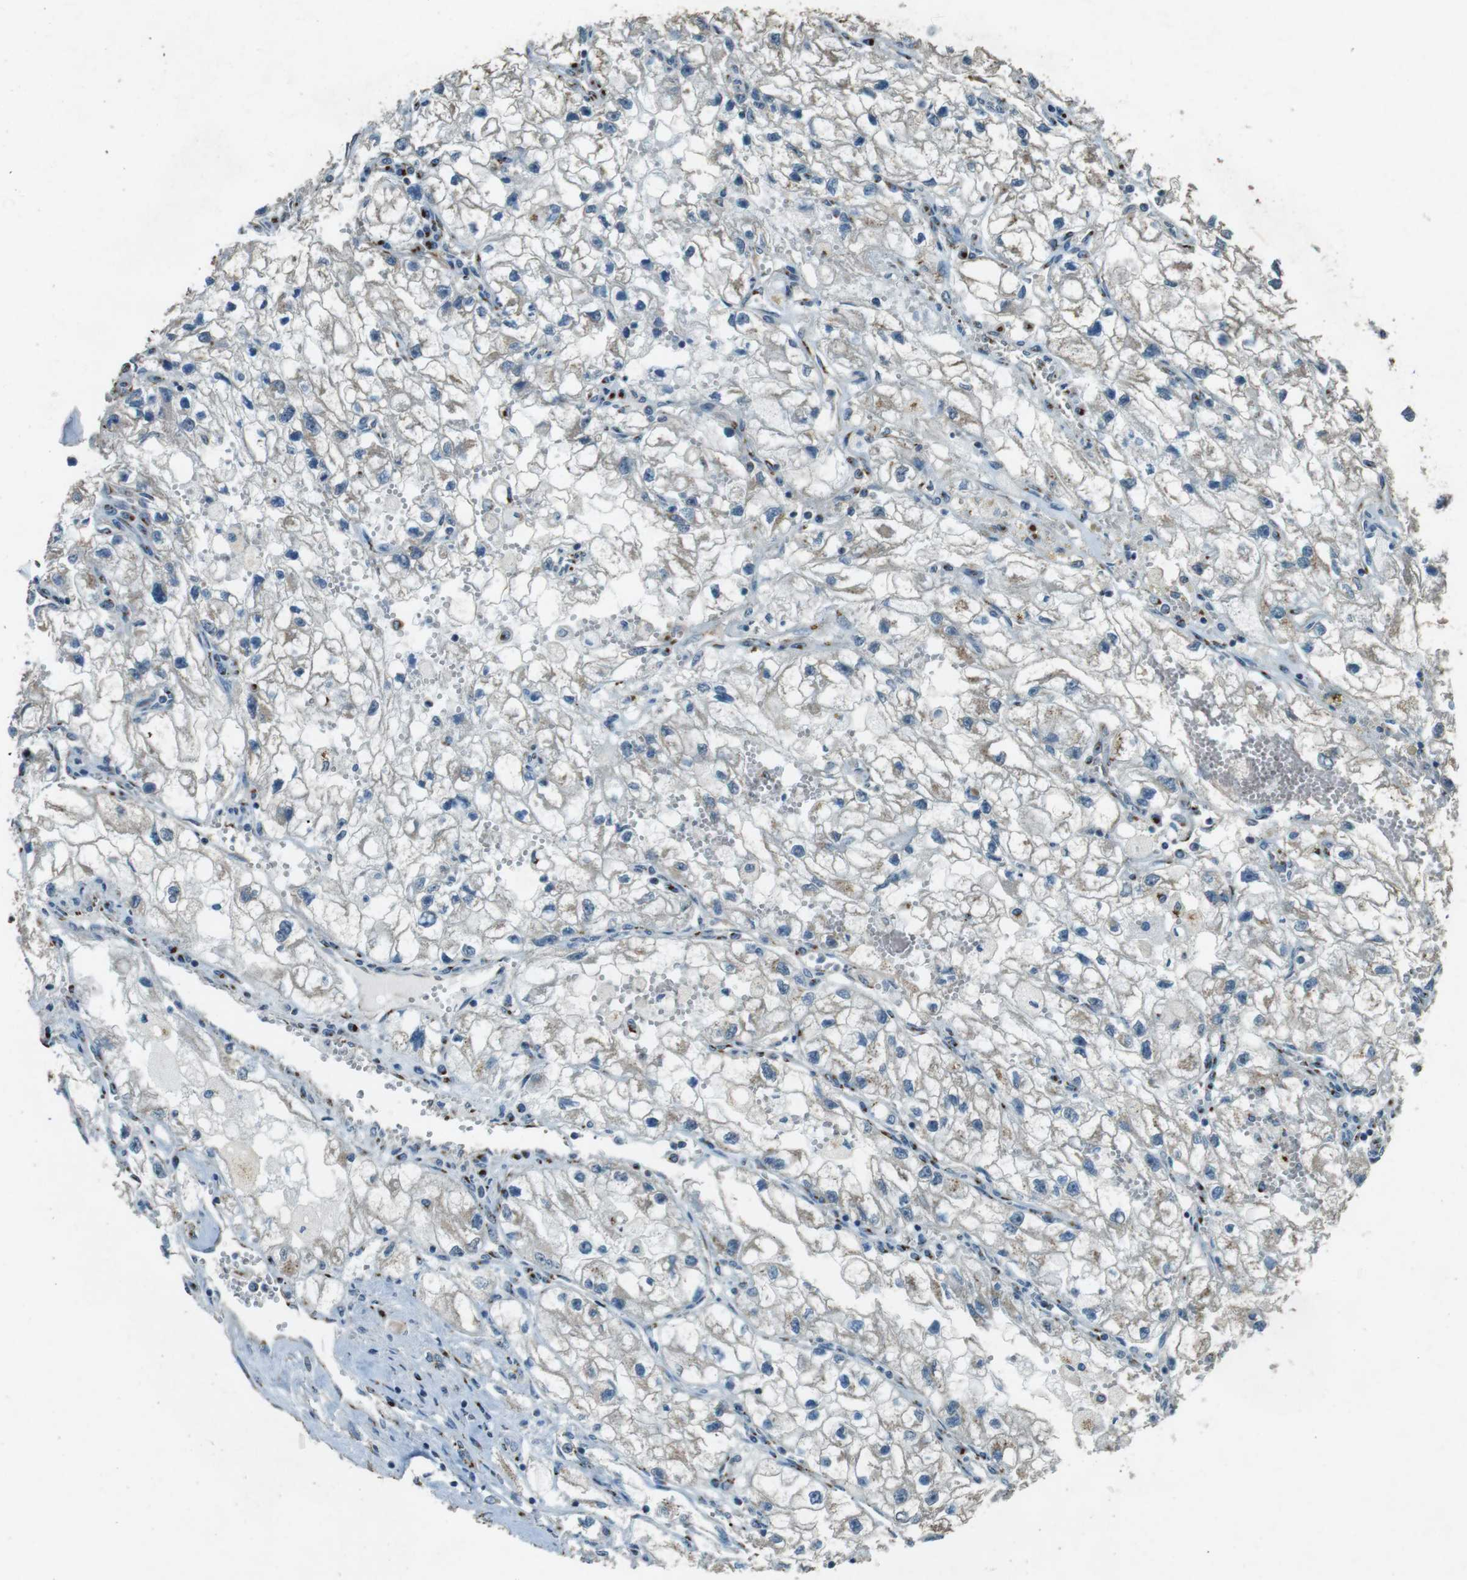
{"staining": {"intensity": "weak", "quantity": "<25%", "location": "cytoplasmic/membranous"}, "tissue": "renal cancer", "cell_type": "Tumor cells", "image_type": "cancer", "snomed": [{"axis": "morphology", "description": "Adenocarcinoma, NOS"}, {"axis": "topography", "description": "Kidney"}], "caption": "DAB immunohistochemical staining of adenocarcinoma (renal) displays no significant expression in tumor cells.", "gene": "TMEM115", "patient": {"sex": "female", "age": 70}}